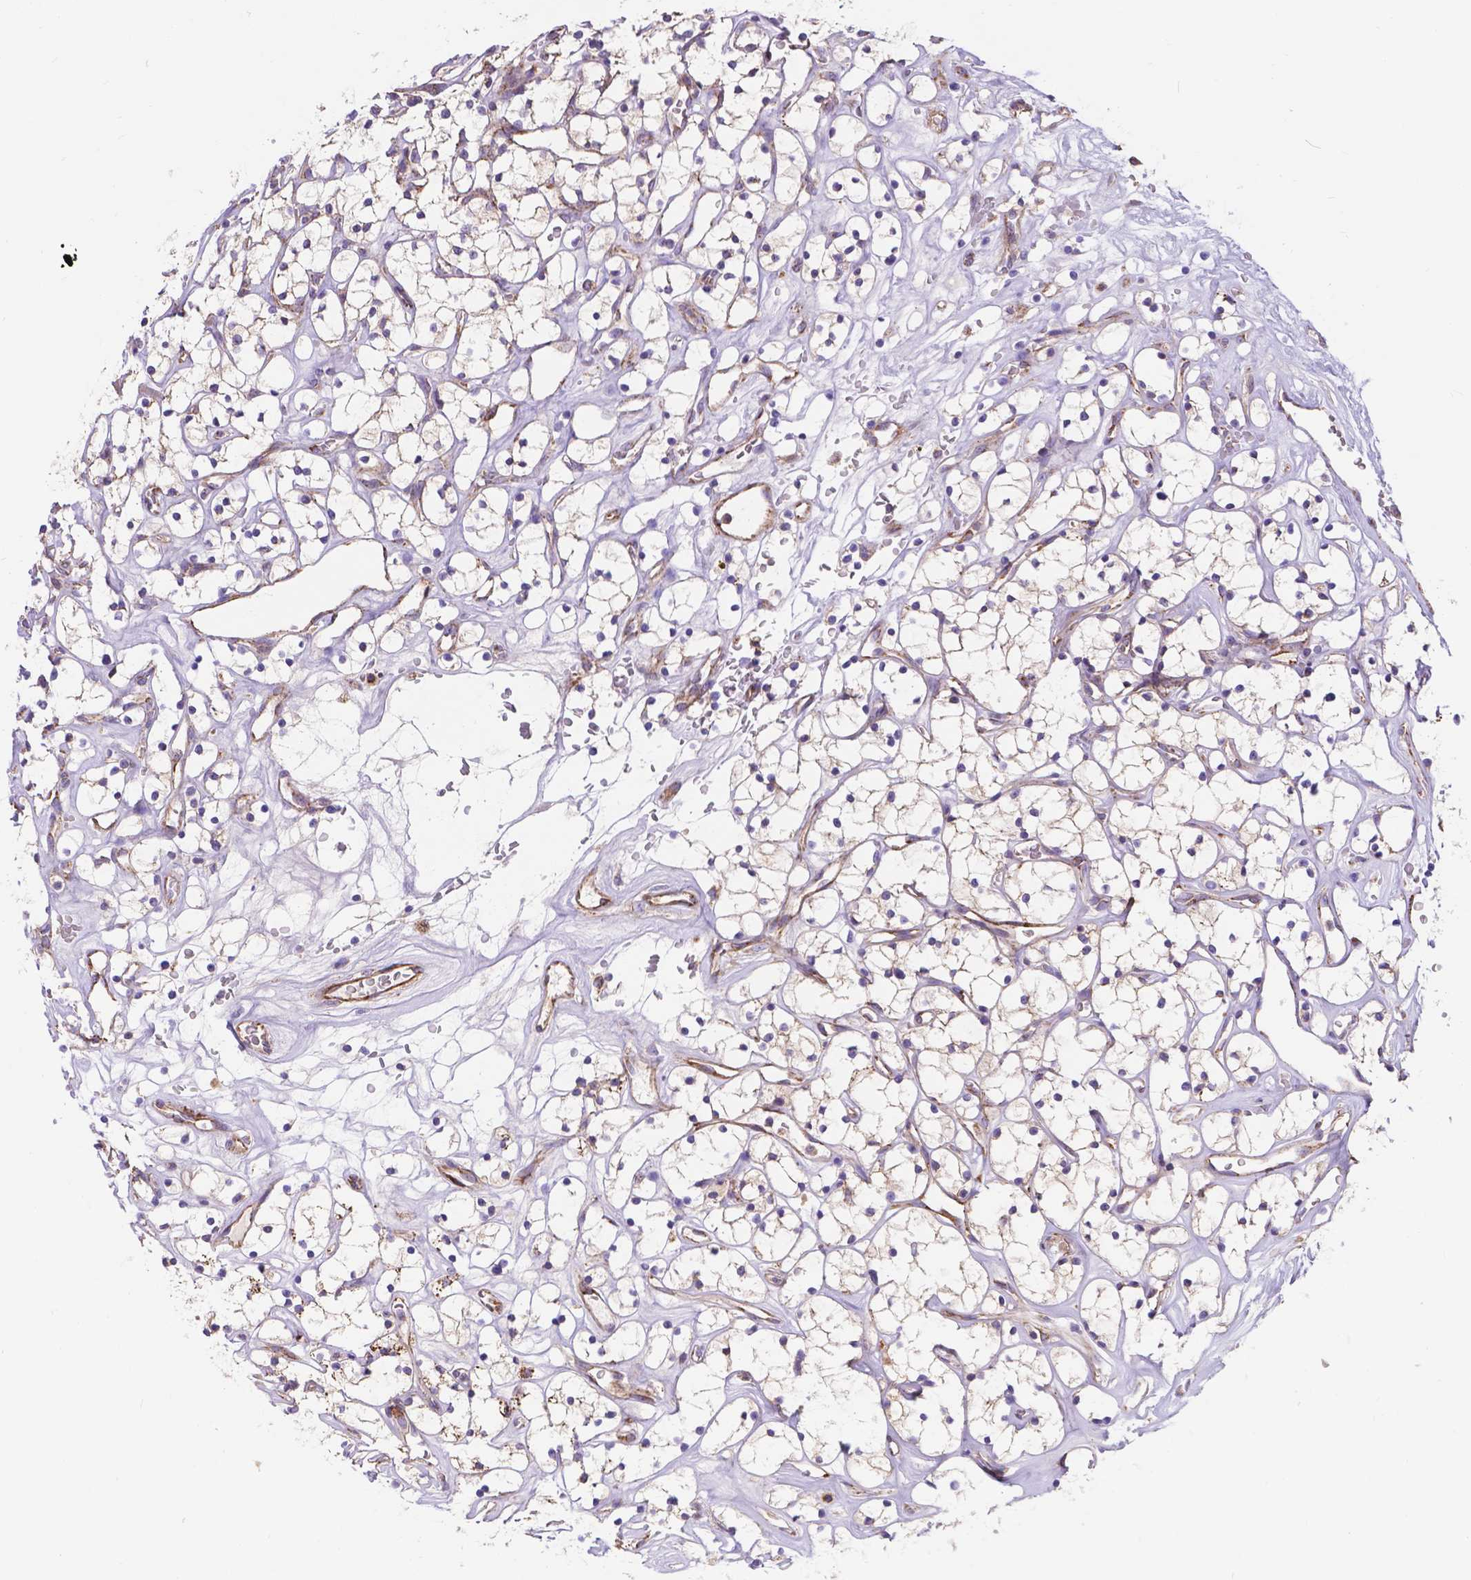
{"staining": {"intensity": "negative", "quantity": "none", "location": "none"}, "tissue": "renal cancer", "cell_type": "Tumor cells", "image_type": "cancer", "snomed": [{"axis": "morphology", "description": "Adenocarcinoma, NOS"}, {"axis": "topography", "description": "Kidney"}], "caption": "The photomicrograph shows no staining of tumor cells in renal cancer.", "gene": "AK3", "patient": {"sex": "female", "age": 64}}